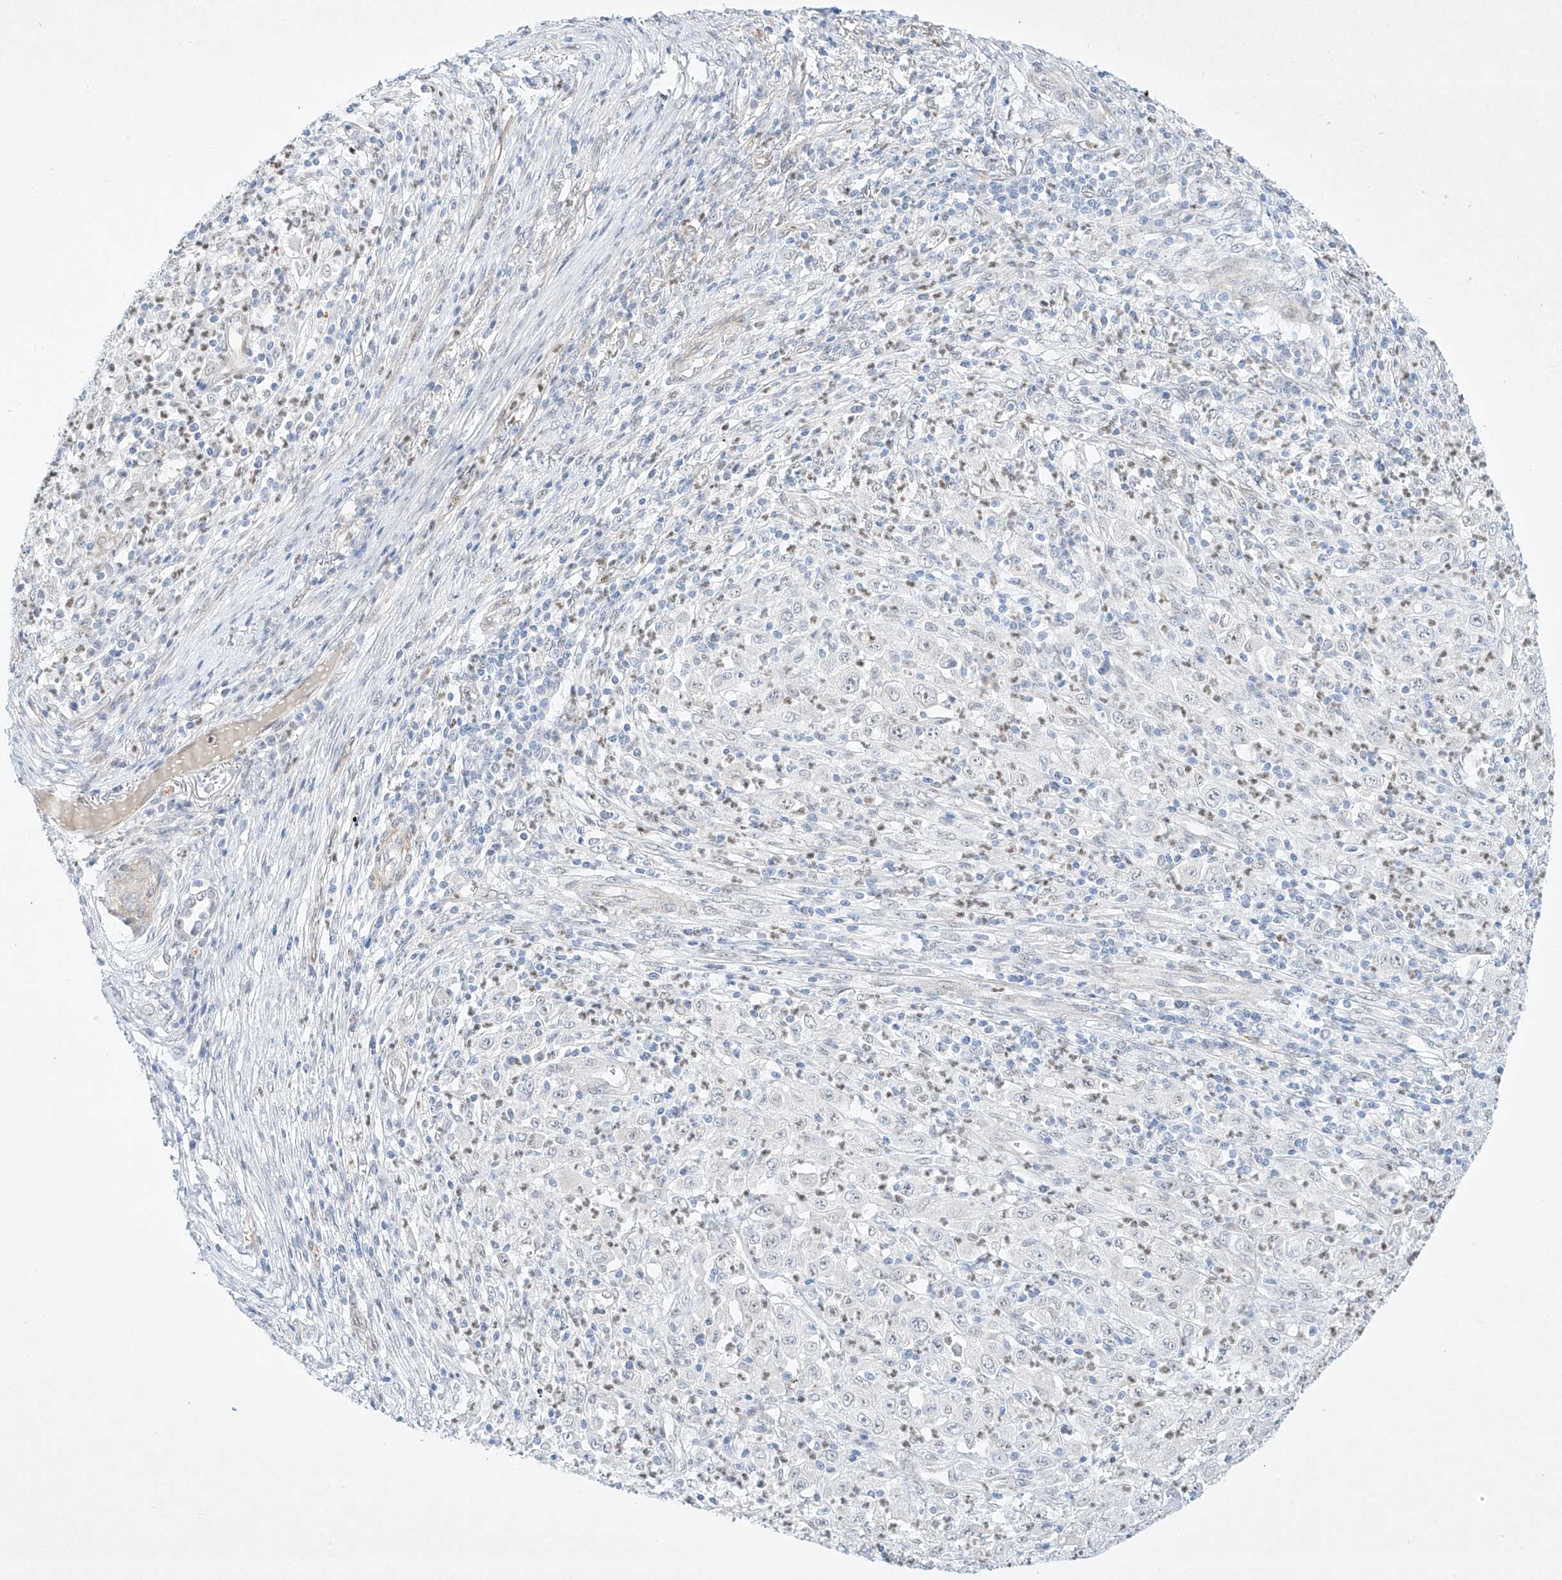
{"staining": {"intensity": "negative", "quantity": "none", "location": "none"}, "tissue": "melanoma", "cell_type": "Tumor cells", "image_type": "cancer", "snomed": [{"axis": "morphology", "description": "Malignant melanoma, Metastatic site"}, {"axis": "topography", "description": "Skin"}], "caption": "Protein analysis of melanoma demonstrates no significant staining in tumor cells.", "gene": "REEP2", "patient": {"sex": "female", "age": 56}}